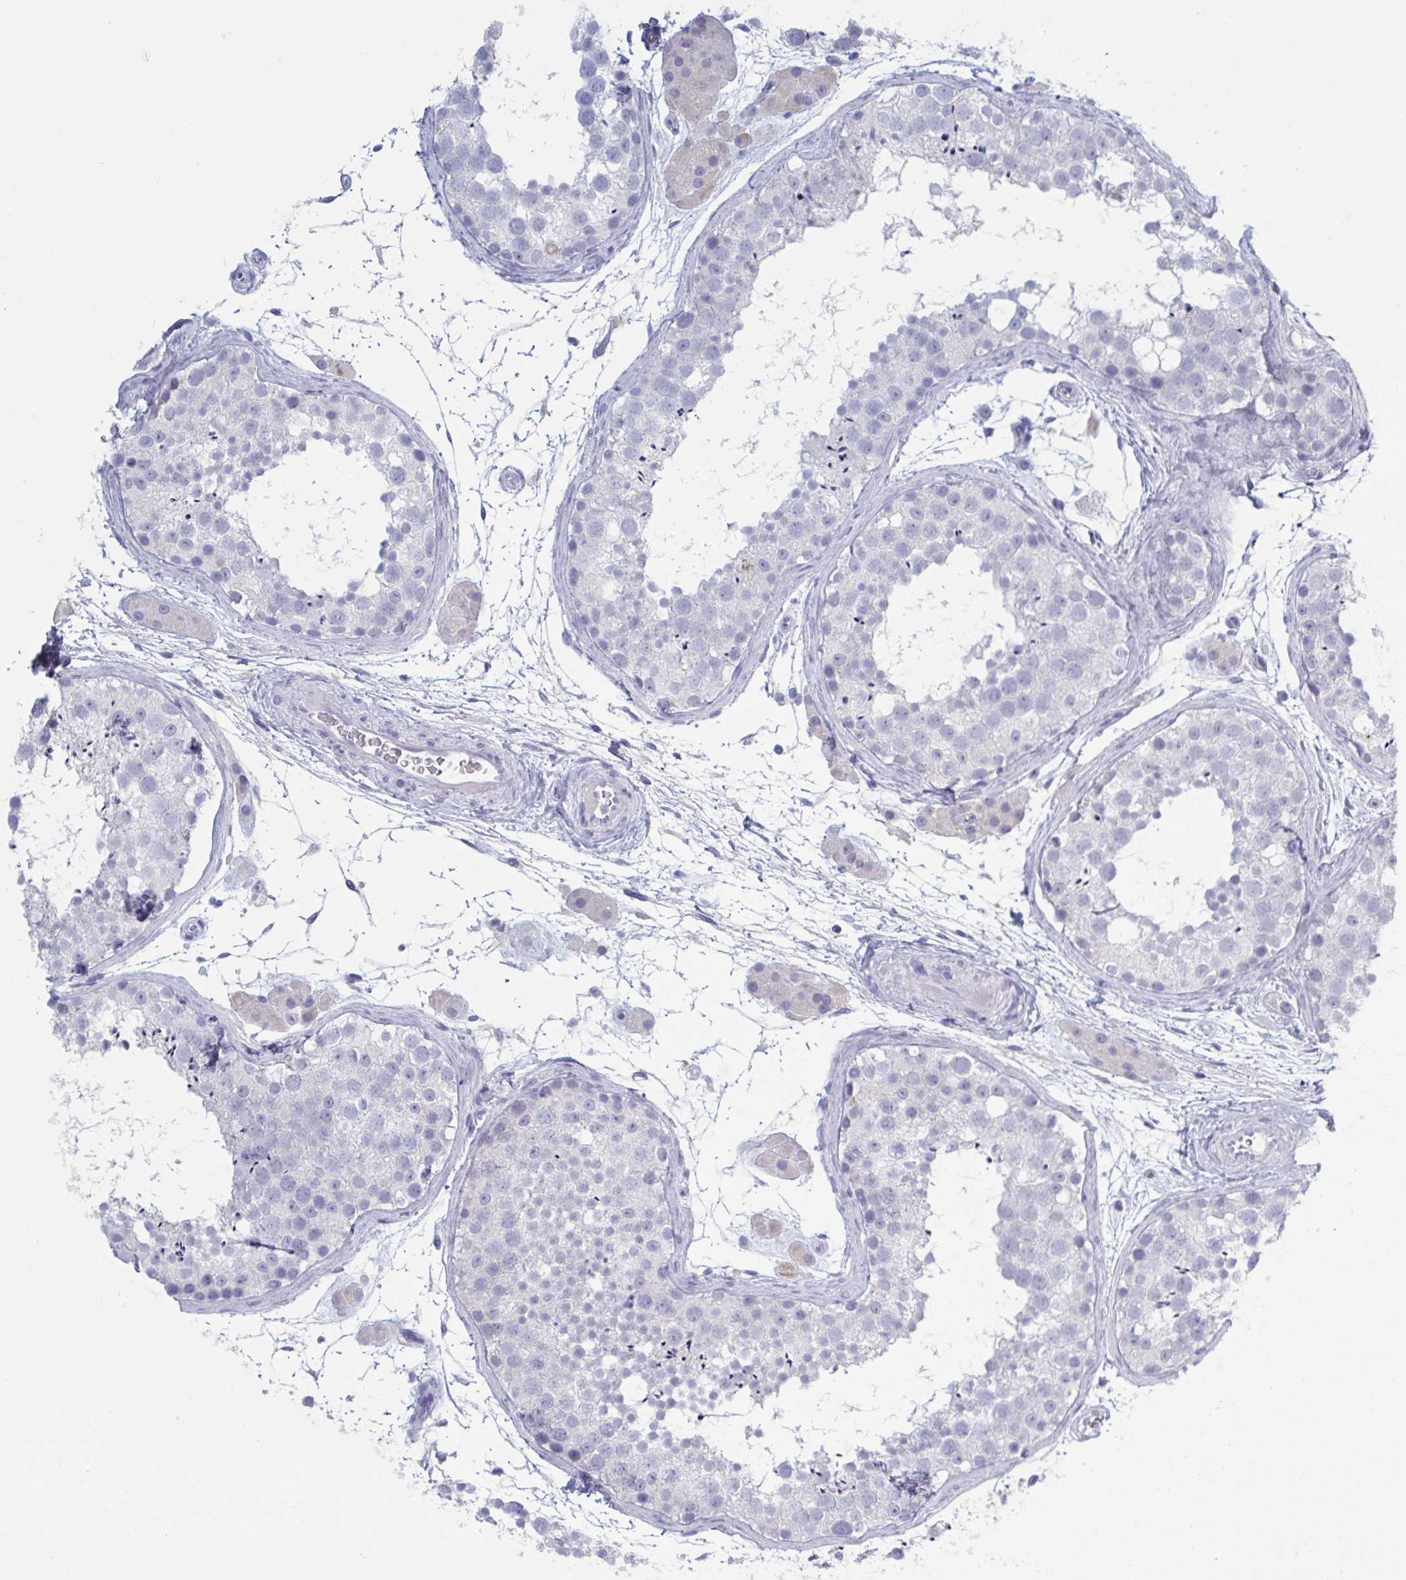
{"staining": {"intensity": "negative", "quantity": "none", "location": "none"}, "tissue": "testis", "cell_type": "Cells in seminiferous ducts", "image_type": "normal", "snomed": [{"axis": "morphology", "description": "Normal tissue, NOS"}, {"axis": "topography", "description": "Testis"}], "caption": "DAB immunohistochemical staining of normal testis demonstrates no significant positivity in cells in seminiferous ducts. Brightfield microscopy of immunohistochemistry (IHC) stained with DAB (3,3'-diaminobenzidine) (brown) and hematoxylin (blue), captured at high magnification.", "gene": "NDUFC2", "patient": {"sex": "male", "age": 41}}